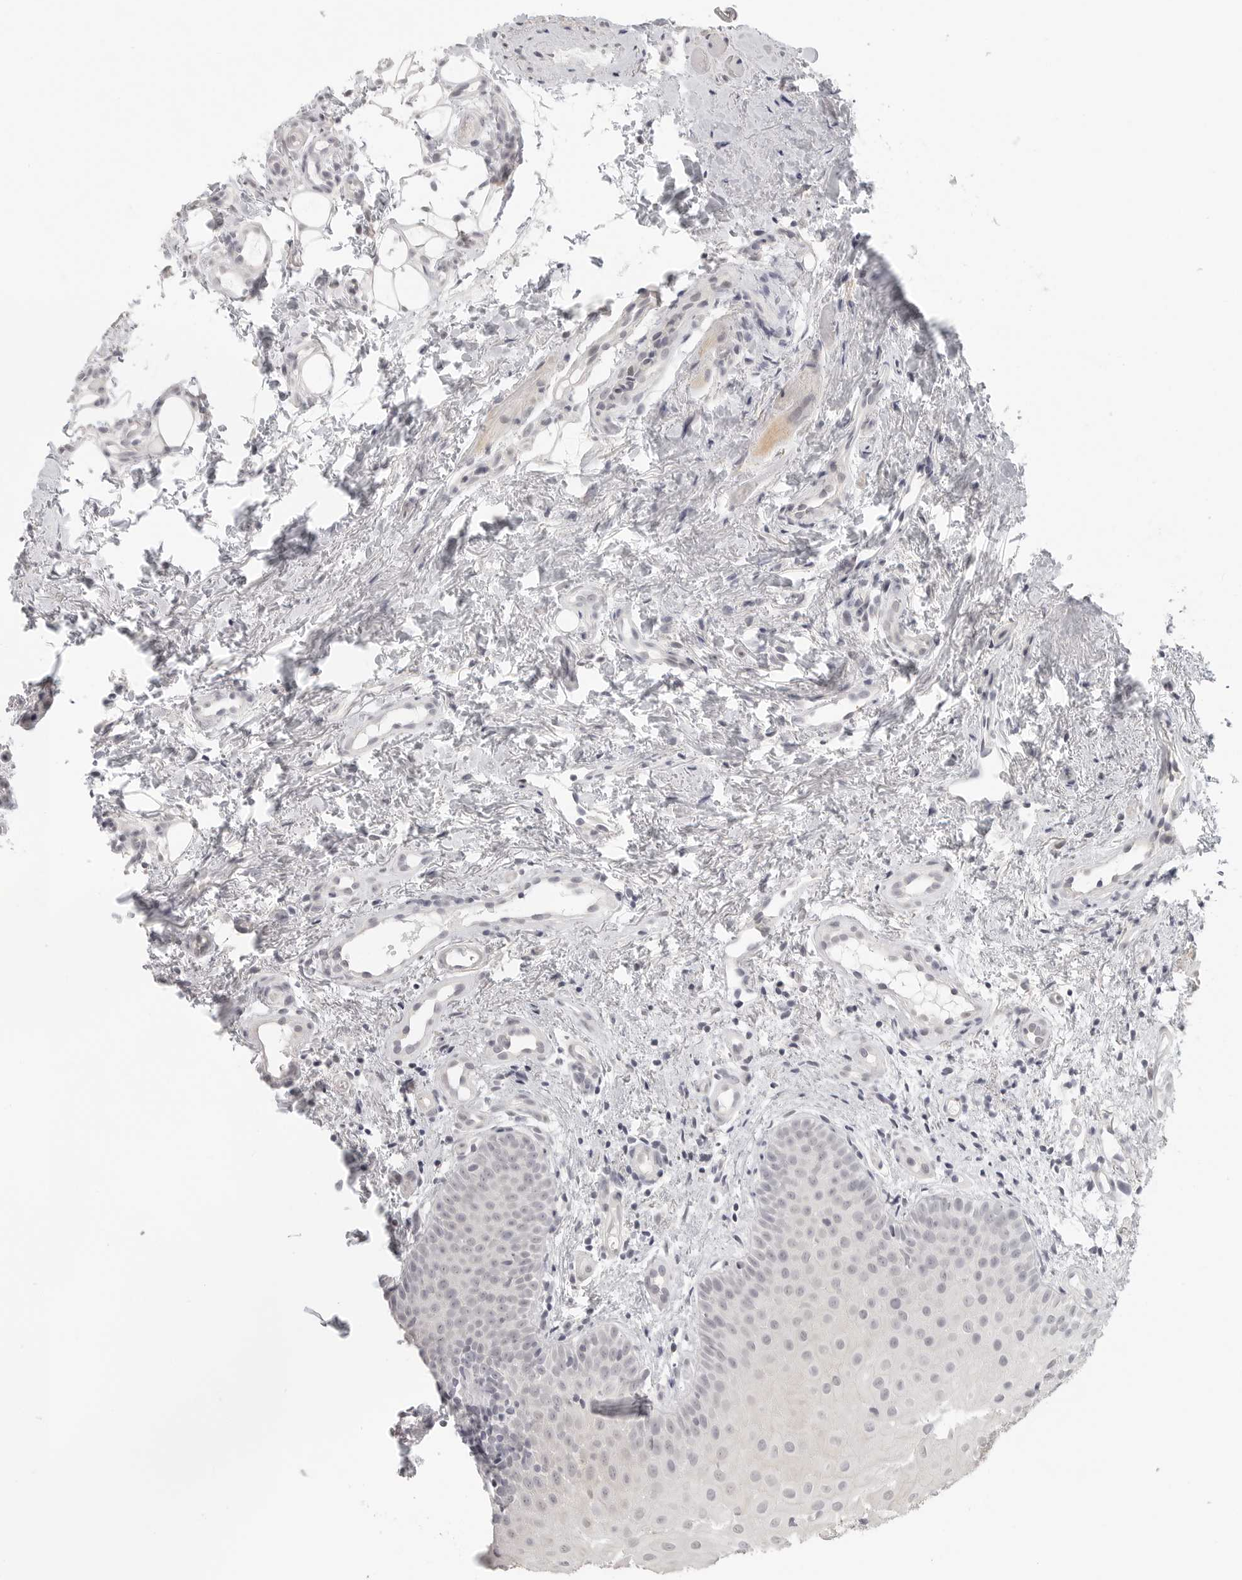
{"staining": {"intensity": "weak", "quantity": "<25%", "location": "cytoplasmic/membranous"}, "tissue": "oral mucosa", "cell_type": "Squamous epithelial cells", "image_type": "normal", "snomed": [{"axis": "morphology", "description": "Normal tissue, NOS"}, {"axis": "topography", "description": "Oral tissue"}], "caption": "Oral mucosa was stained to show a protein in brown. There is no significant positivity in squamous epithelial cells. (Stains: DAB (3,3'-diaminobenzidine) IHC with hematoxylin counter stain, Microscopy: brightfield microscopy at high magnification).", "gene": "KLK11", "patient": {"sex": "male", "age": 60}}